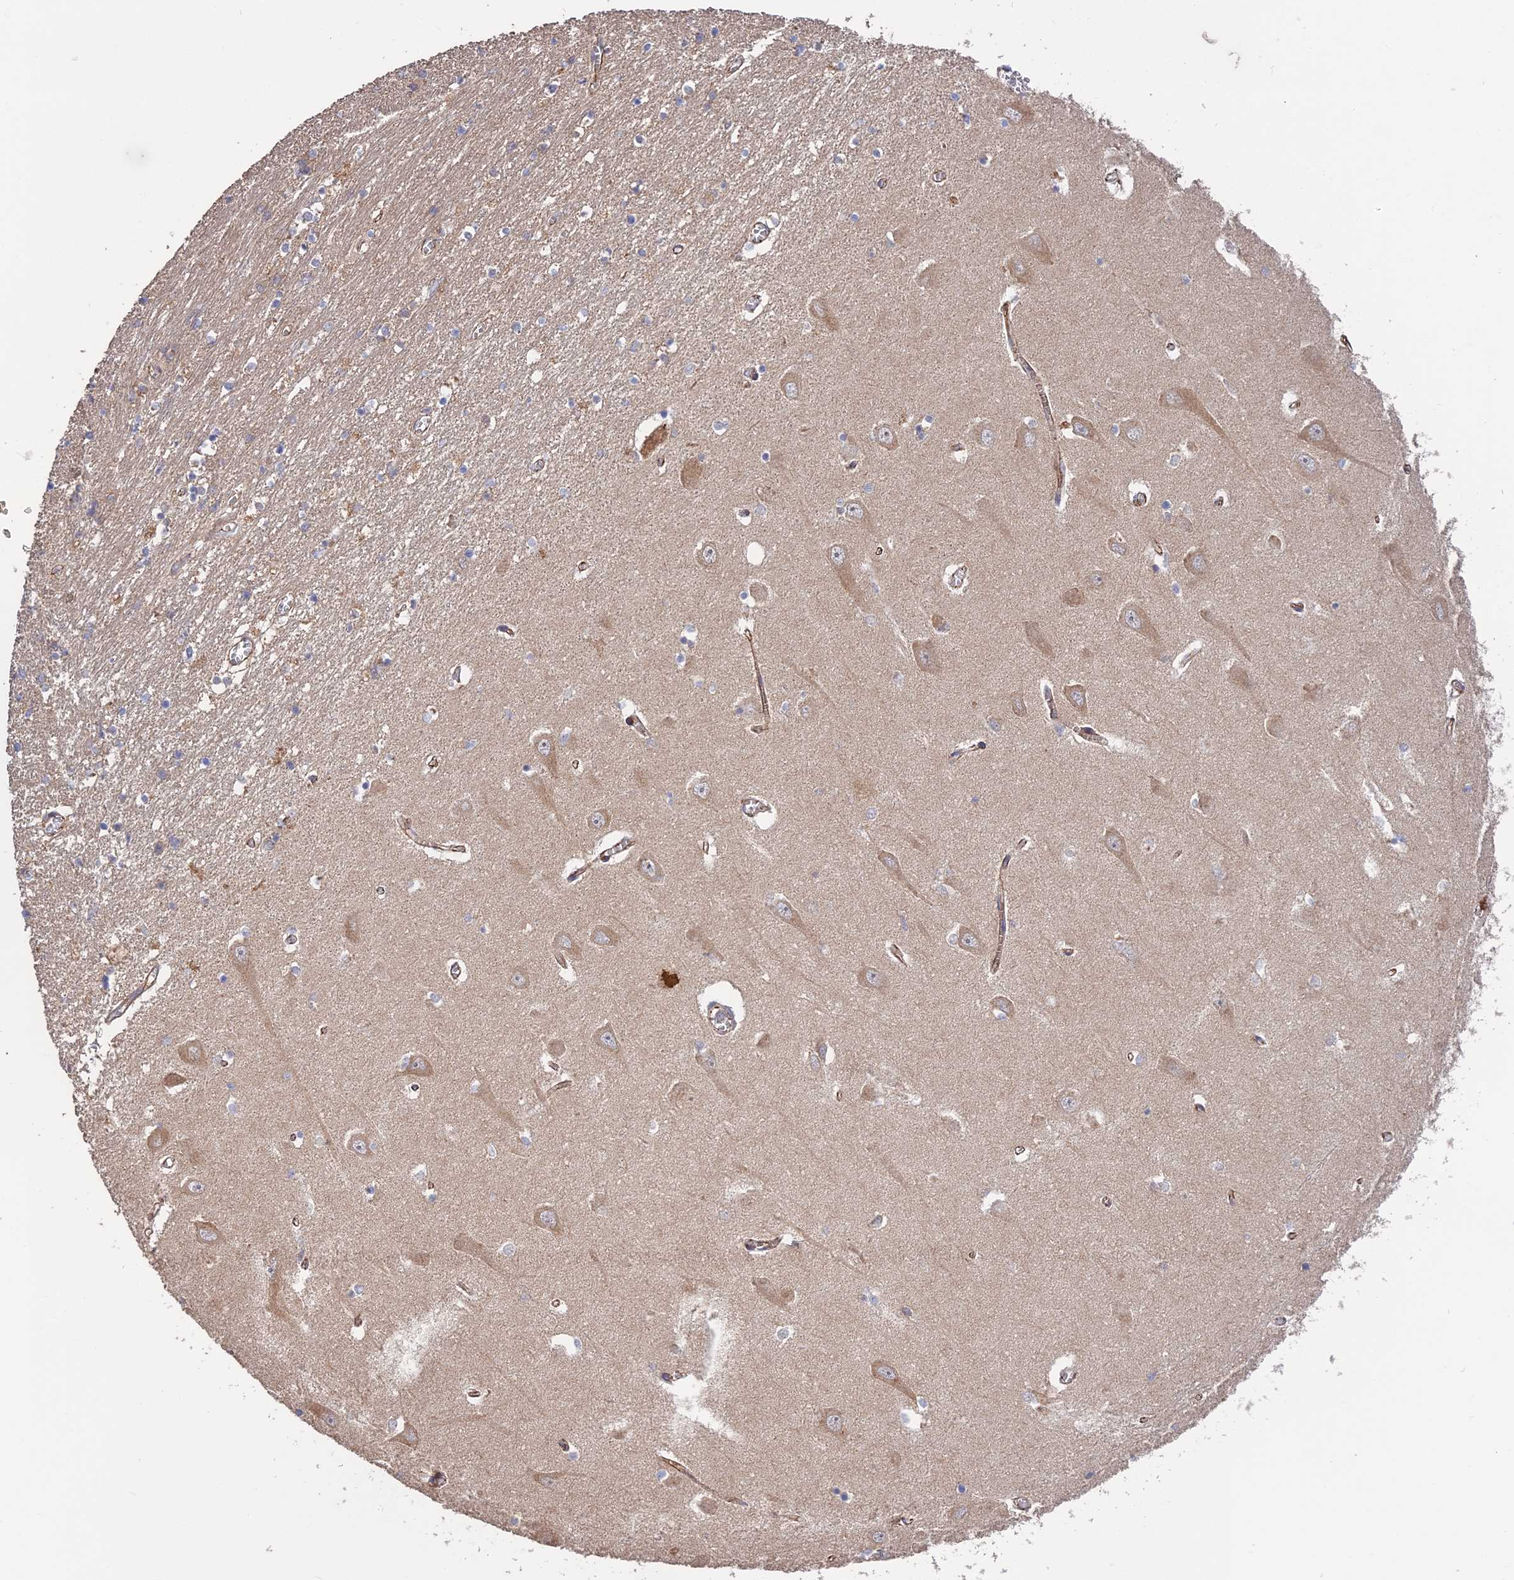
{"staining": {"intensity": "weak", "quantity": "<25%", "location": "cytoplasmic/membranous"}, "tissue": "hippocampus", "cell_type": "Glial cells", "image_type": "normal", "snomed": [{"axis": "morphology", "description": "Normal tissue, NOS"}, {"axis": "topography", "description": "Hippocampus"}], "caption": "The immunohistochemistry (IHC) image has no significant staining in glial cells of hippocampus. Nuclei are stained in blue.", "gene": "ARHGAP40", "patient": {"sex": "male", "age": 70}}